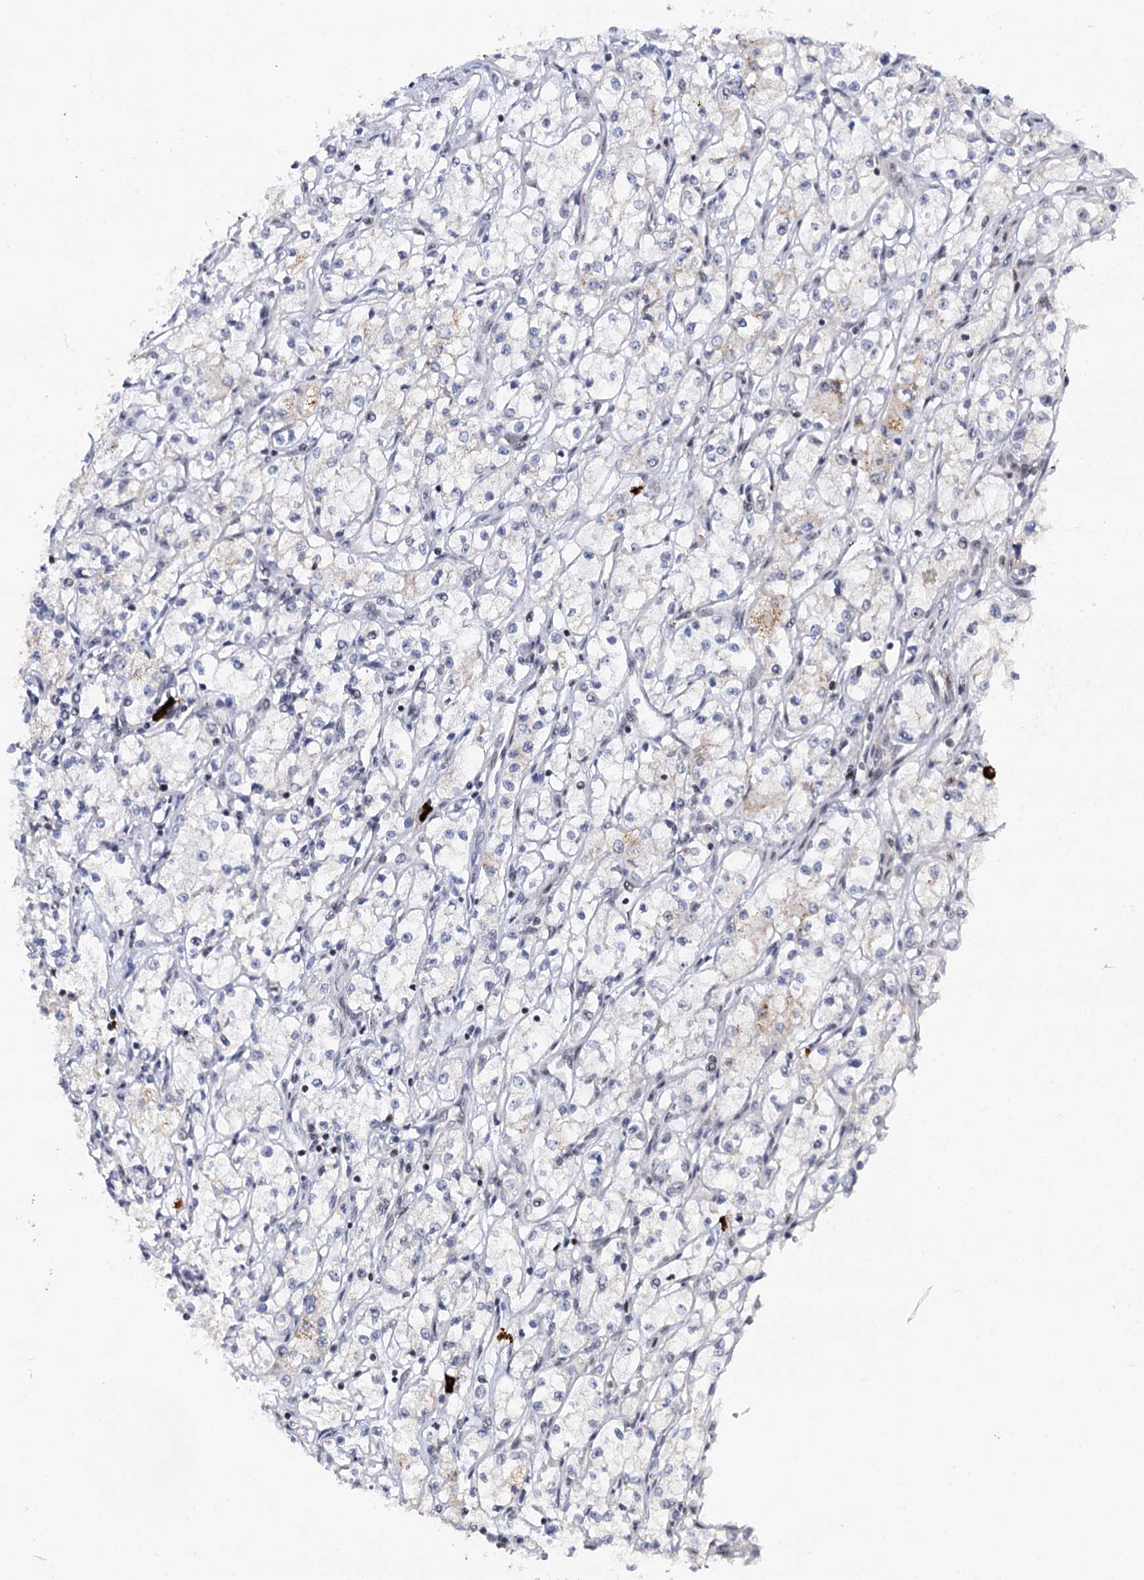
{"staining": {"intensity": "weak", "quantity": "<25%", "location": "cytoplasmic/membranous"}, "tissue": "renal cancer", "cell_type": "Tumor cells", "image_type": "cancer", "snomed": [{"axis": "morphology", "description": "Adenocarcinoma, NOS"}, {"axis": "topography", "description": "Kidney"}], "caption": "Immunohistochemistry photomicrograph of neoplastic tissue: renal adenocarcinoma stained with DAB demonstrates no significant protein expression in tumor cells.", "gene": "BUD13", "patient": {"sex": "male", "age": 59}}